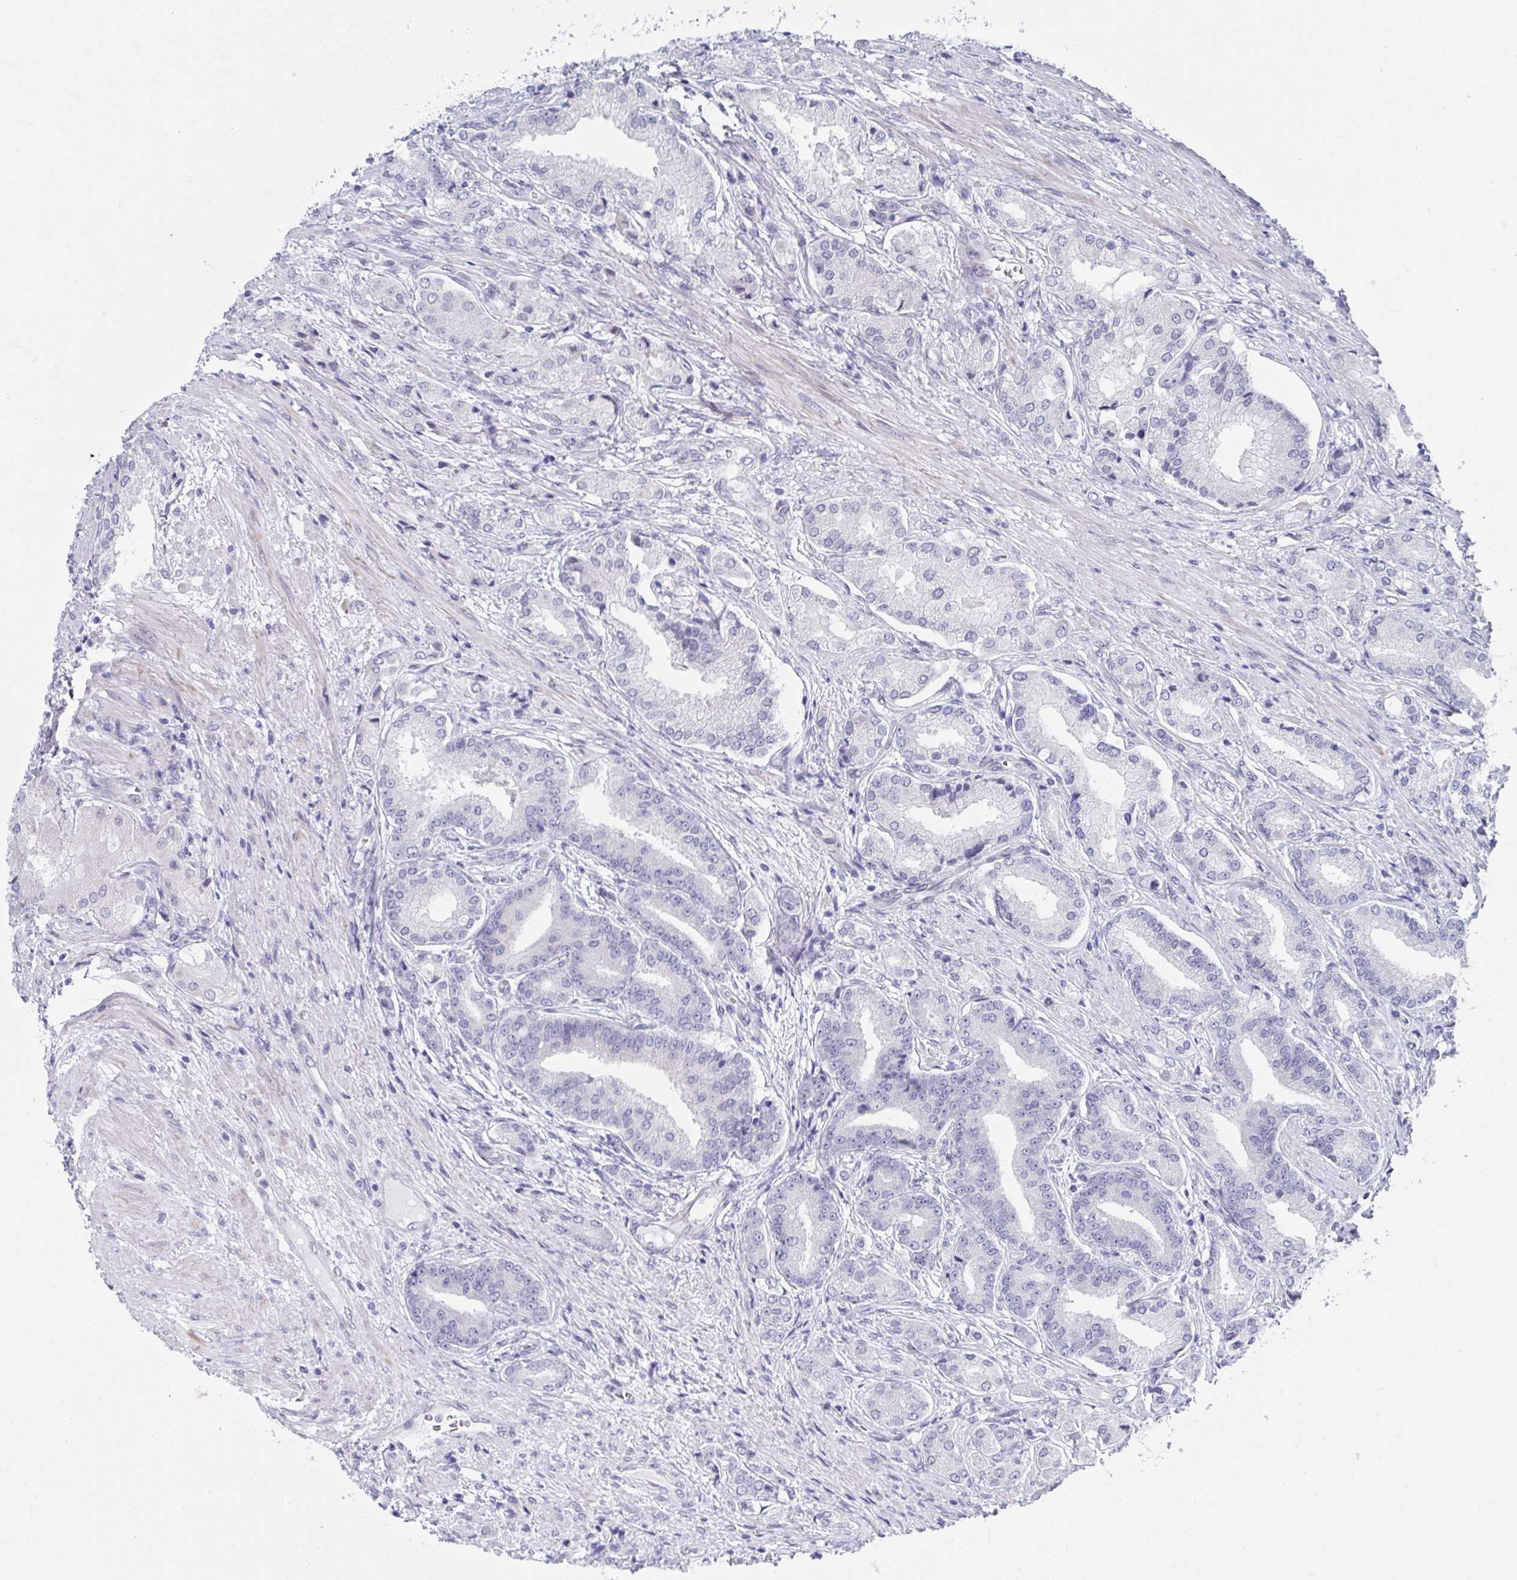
{"staining": {"intensity": "negative", "quantity": "none", "location": "none"}, "tissue": "prostate cancer", "cell_type": "Tumor cells", "image_type": "cancer", "snomed": [{"axis": "morphology", "description": "Adenocarcinoma, High grade"}, {"axis": "topography", "description": "Prostate and seminal vesicle, NOS"}], "caption": "The histopathology image demonstrates no staining of tumor cells in prostate high-grade adenocarcinoma. Nuclei are stained in blue.", "gene": "MFSD4A", "patient": {"sex": "male", "age": 61}}